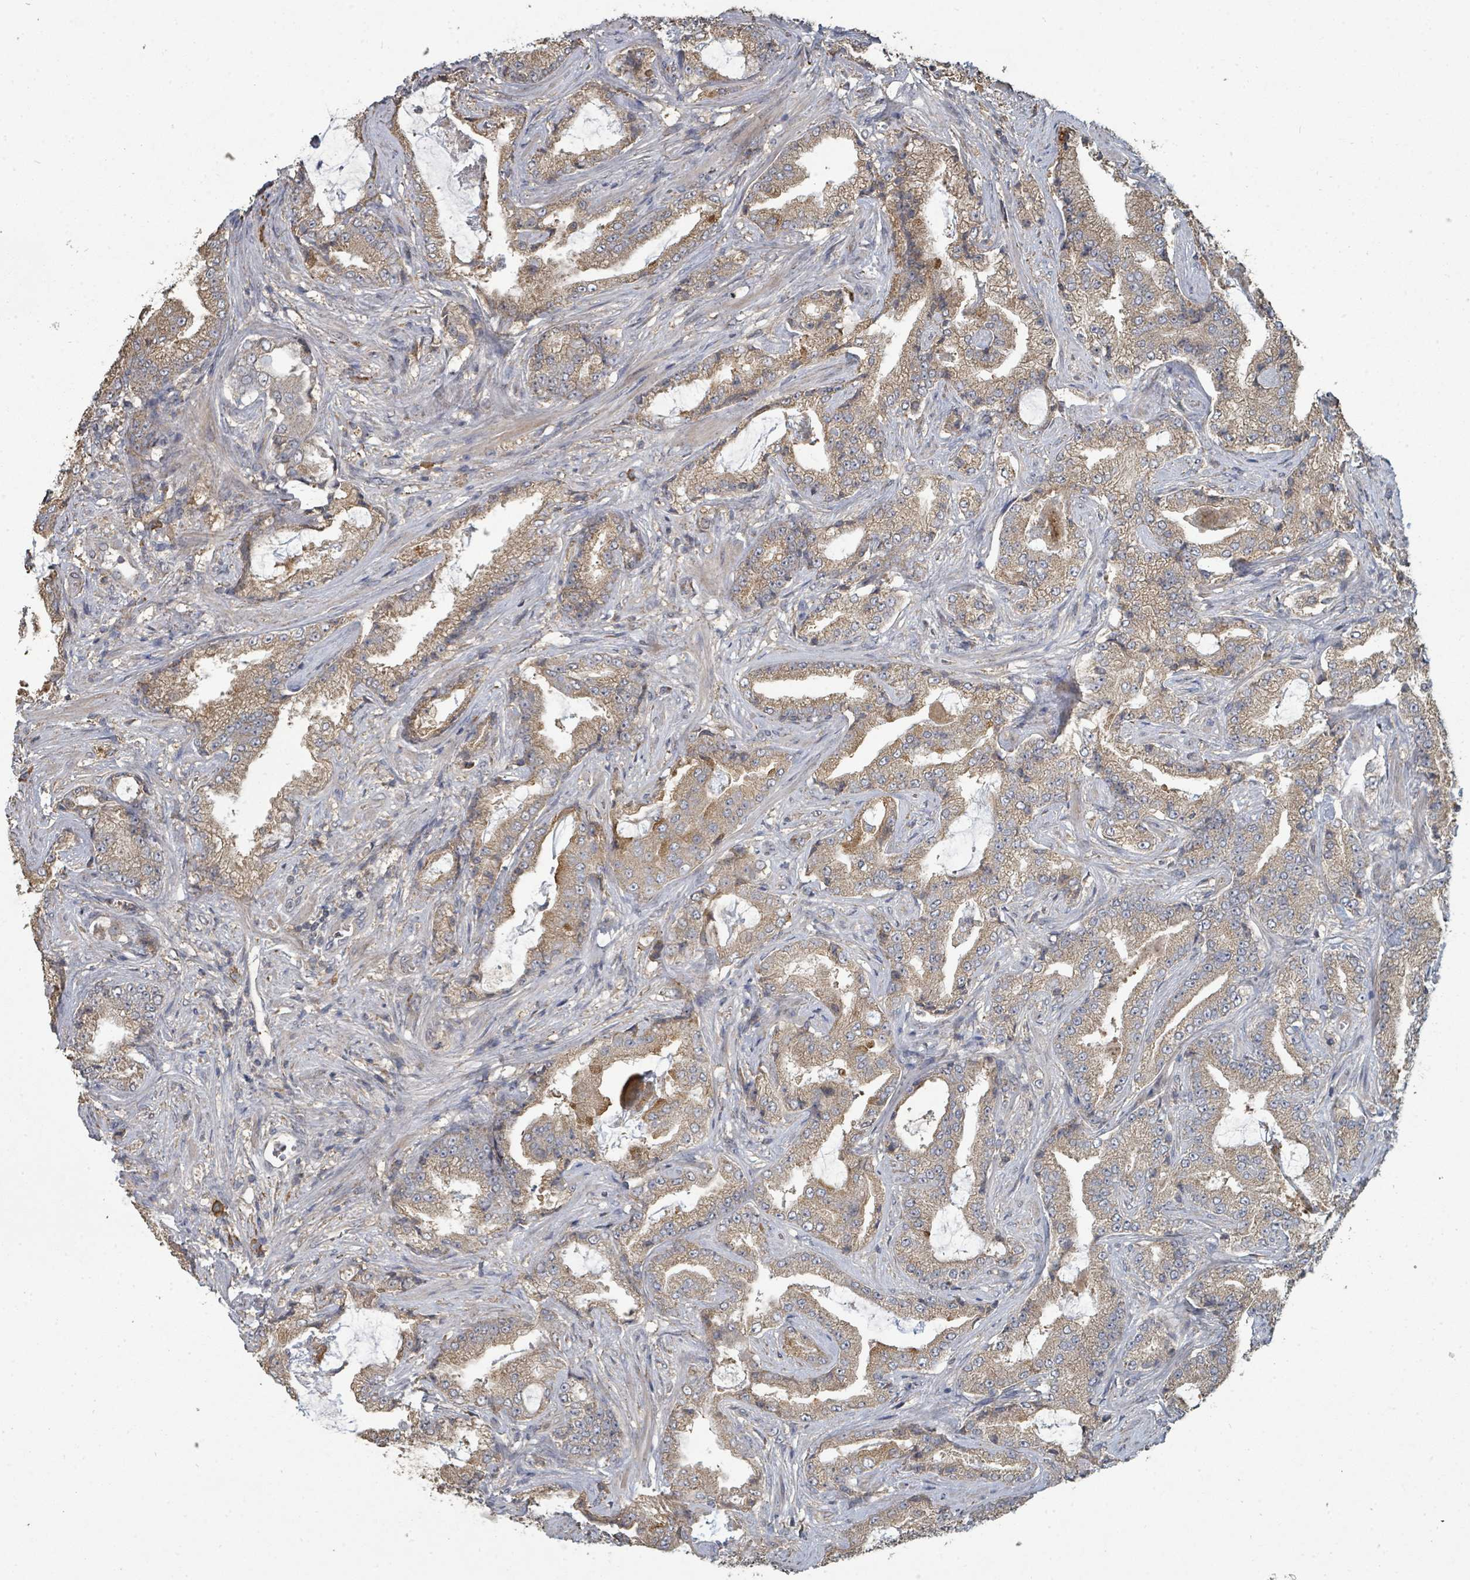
{"staining": {"intensity": "moderate", "quantity": ">75%", "location": "cytoplasmic/membranous"}, "tissue": "prostate cancer", "cell_type": "Tumor cells", "image_type": "cancer", "snomed": [{"axis": "morphology", "description": "Adenocarcinoma, High grade"}, {"axis": "topography", "description": "Prostate"}], "caption": "Immunohistochemistry image of prostate cancer stained for a protein (brown), which displays medium levels of moderate cytoplasmic/membranous staining in approximately >75% of tumor cells.", "gene": "WDFY1", "patient": {"sex": "male", "age": 68}}